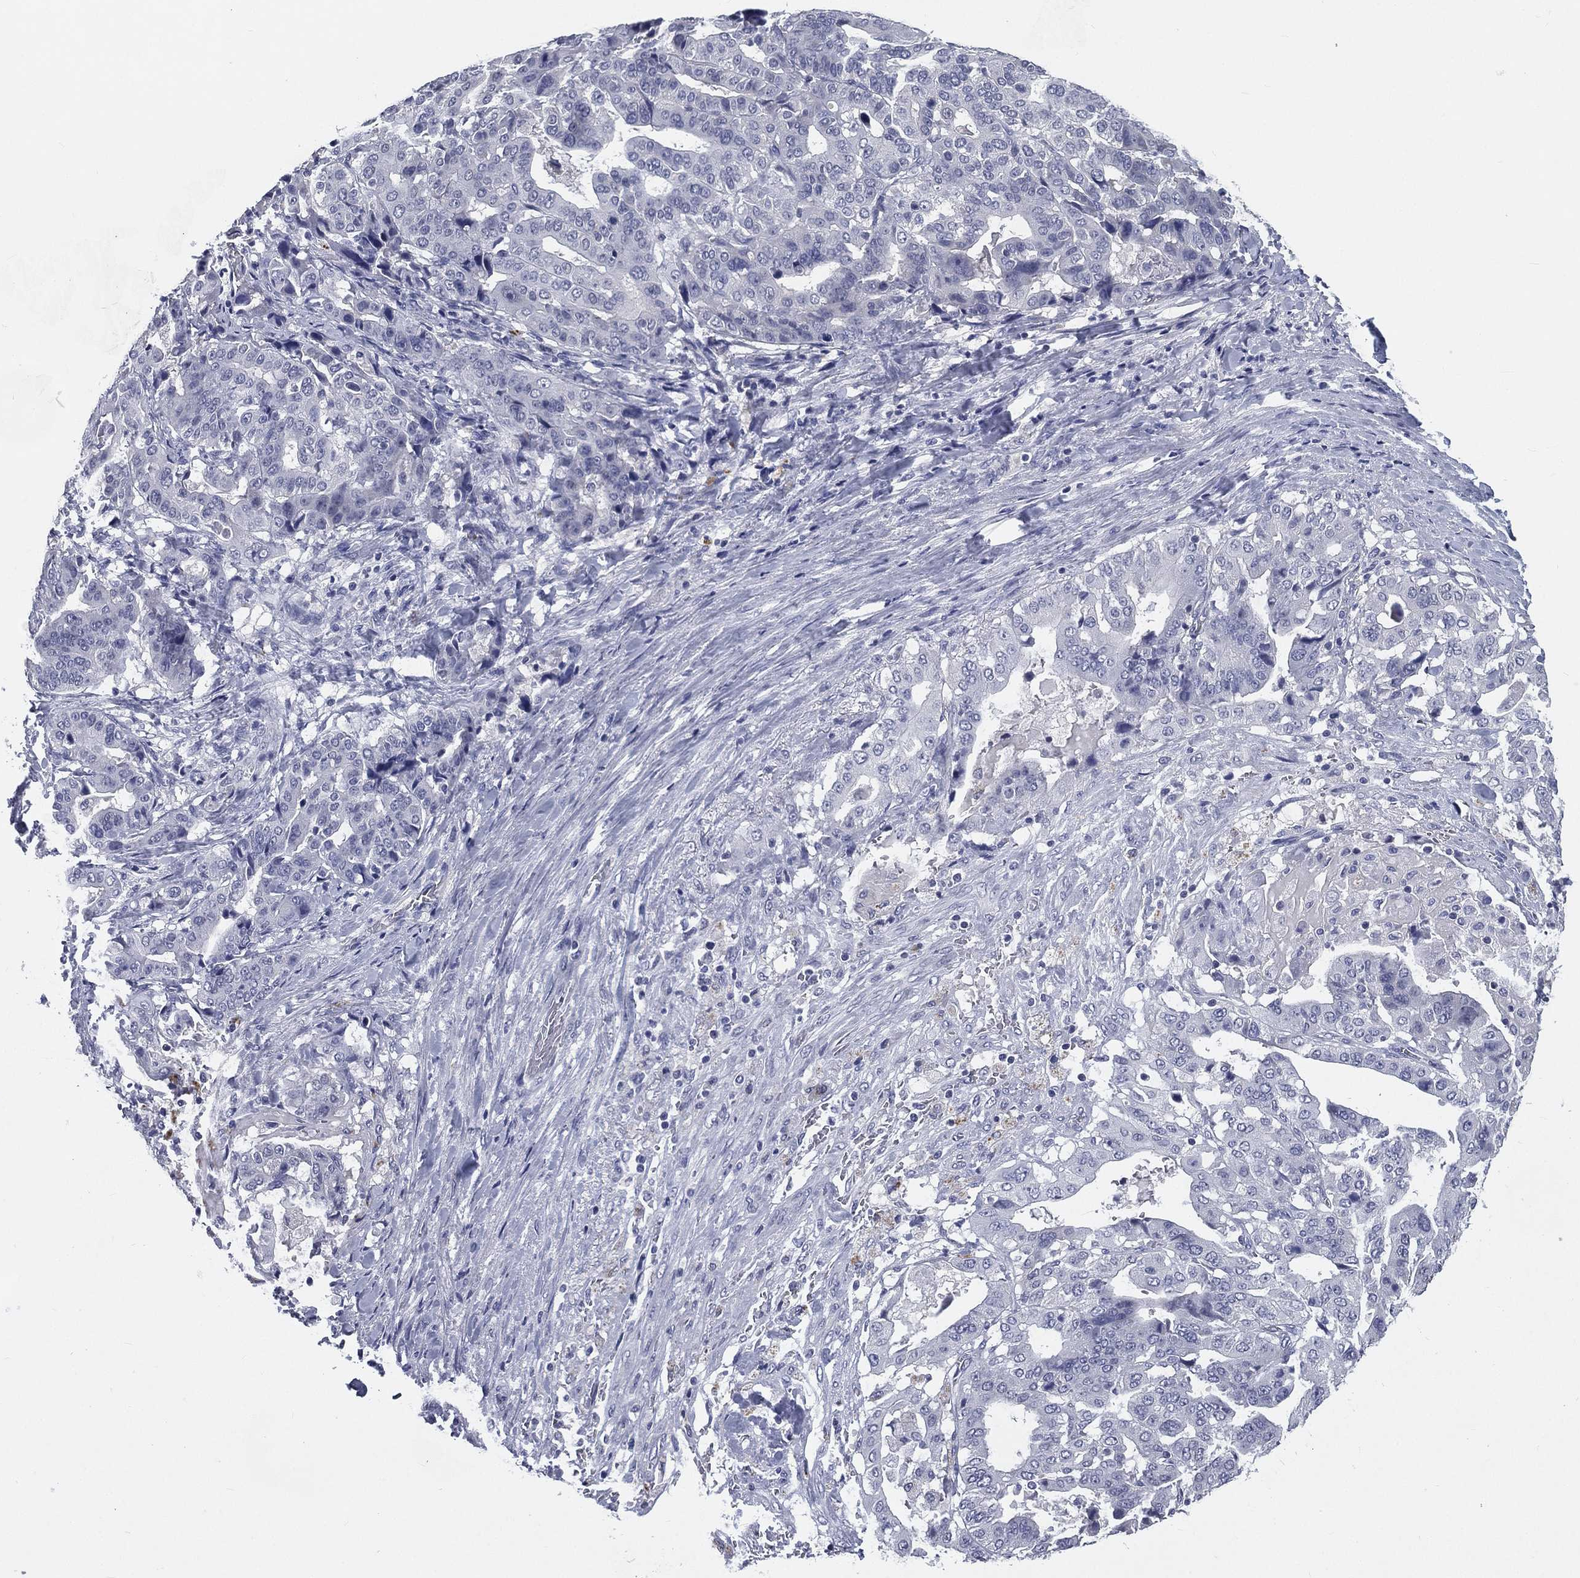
{"staining": {"intensity": "negative", "quantity": "none", "location": "none"}, "tissue": "stomach cancer", "cell_type": "Tumor cells", "image_type": "cancer", "snomed": [{"axis": "morphology", "description": "Adenocarcinoma, NOS"}, {"axis": "topography", "description": "Stomach"}], "caption": "Tumor cells show no significant protein staining in adenocarcinoma (stomach).", "gene": "IFT27", "patient": {"sex": "male", "age": 48}}